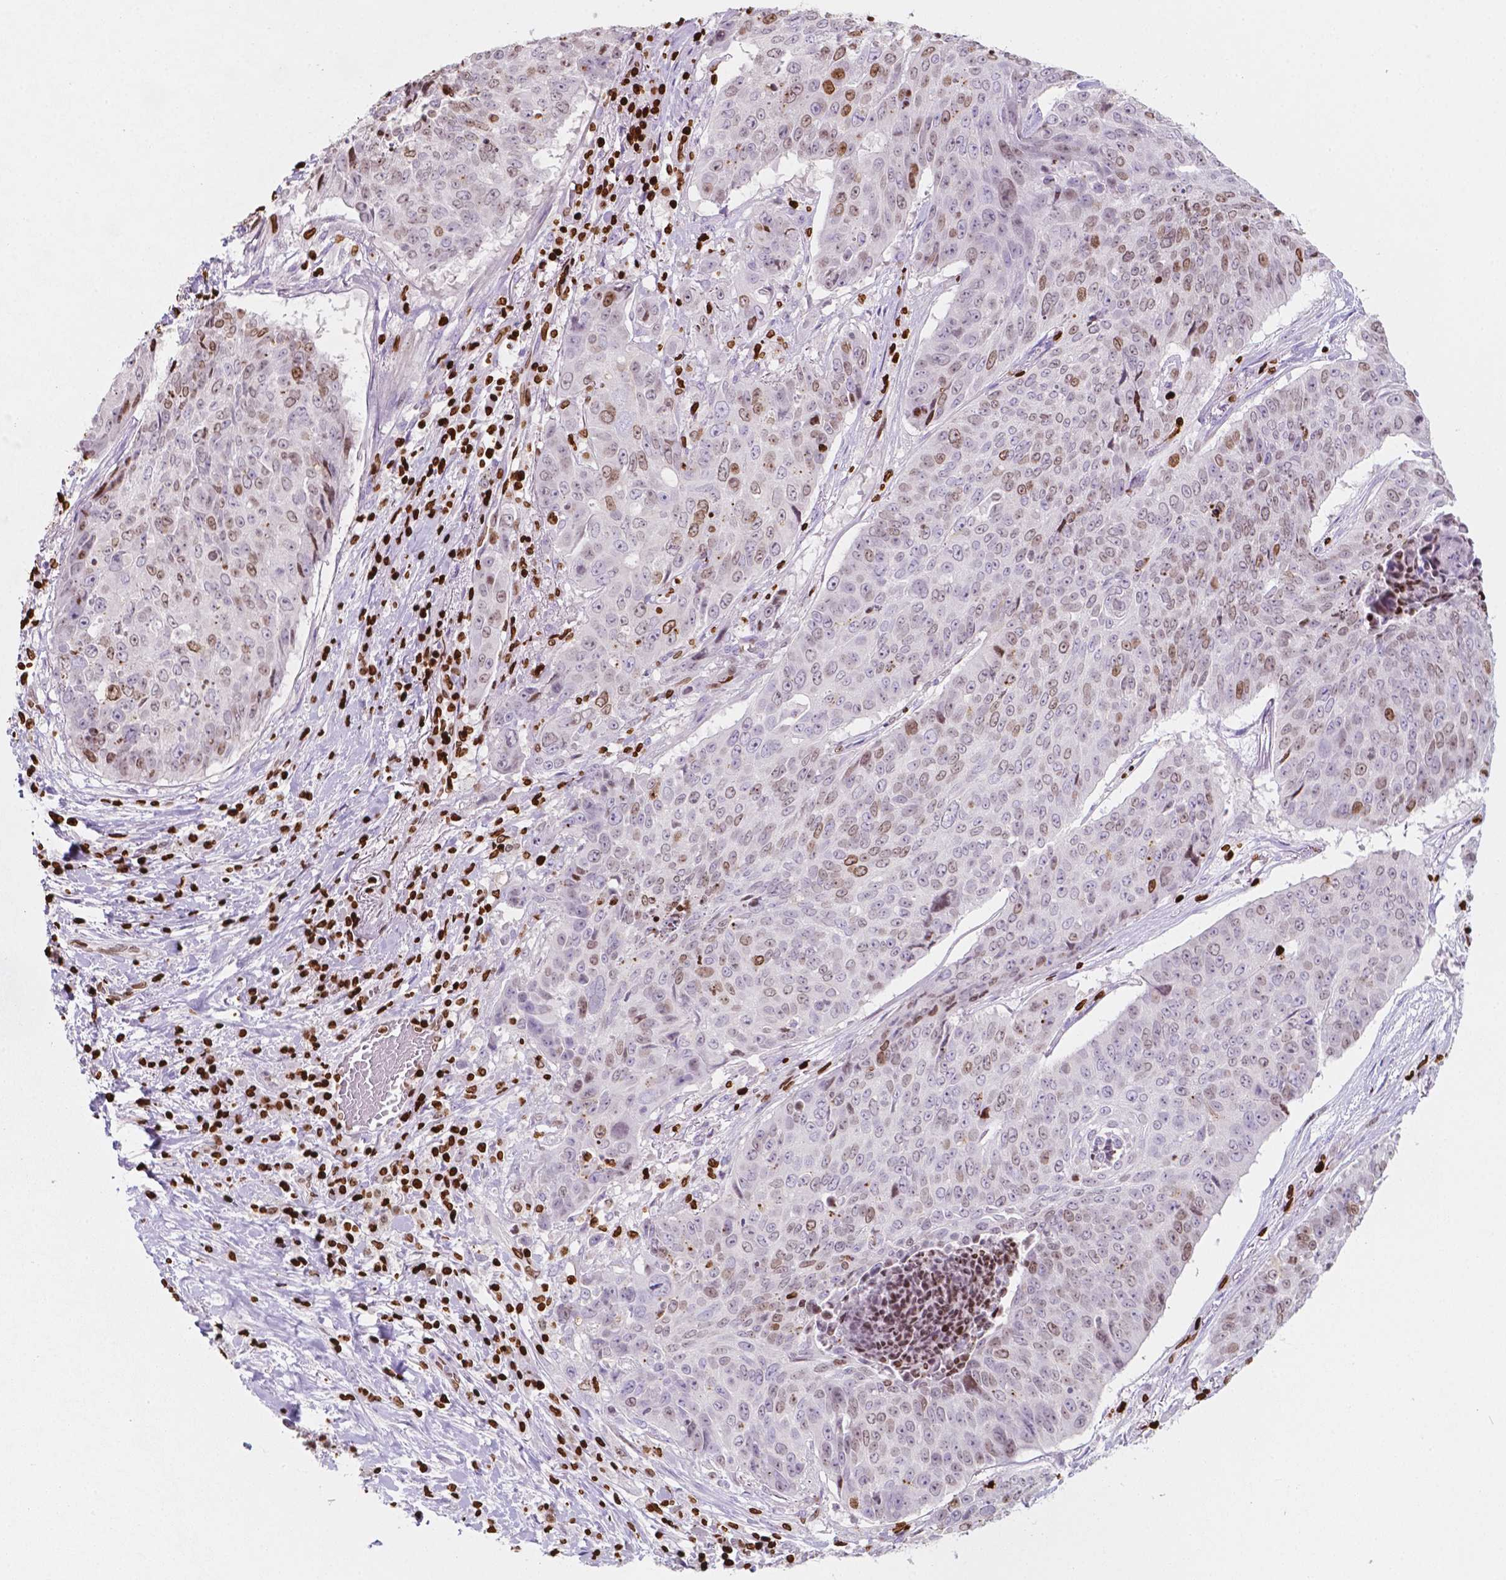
{"staining": {"intensity": "moderate", "quantity": "<25%", "location": "nuclear"}, "tissue": "lung cancer", "cell_type": "Tumor cells", "image_type": "cancer", "snomed": [{"axis": "morphology", "description": "Normal tissue, NOS"}, {"axis": "morphology", "description": "Squamous cell carcinoma, NOS"}, {"axis": "topography", "description": "Bronchus"}, {"axis": "topography", "description": "Lung"}], "caption": "A brown stain labels moderate nuclear expression of a protein in human lung squamous cell carcinoma tumor cells.", "gene": "CBY3", "patient": {"sex": "male", "age": 64}}